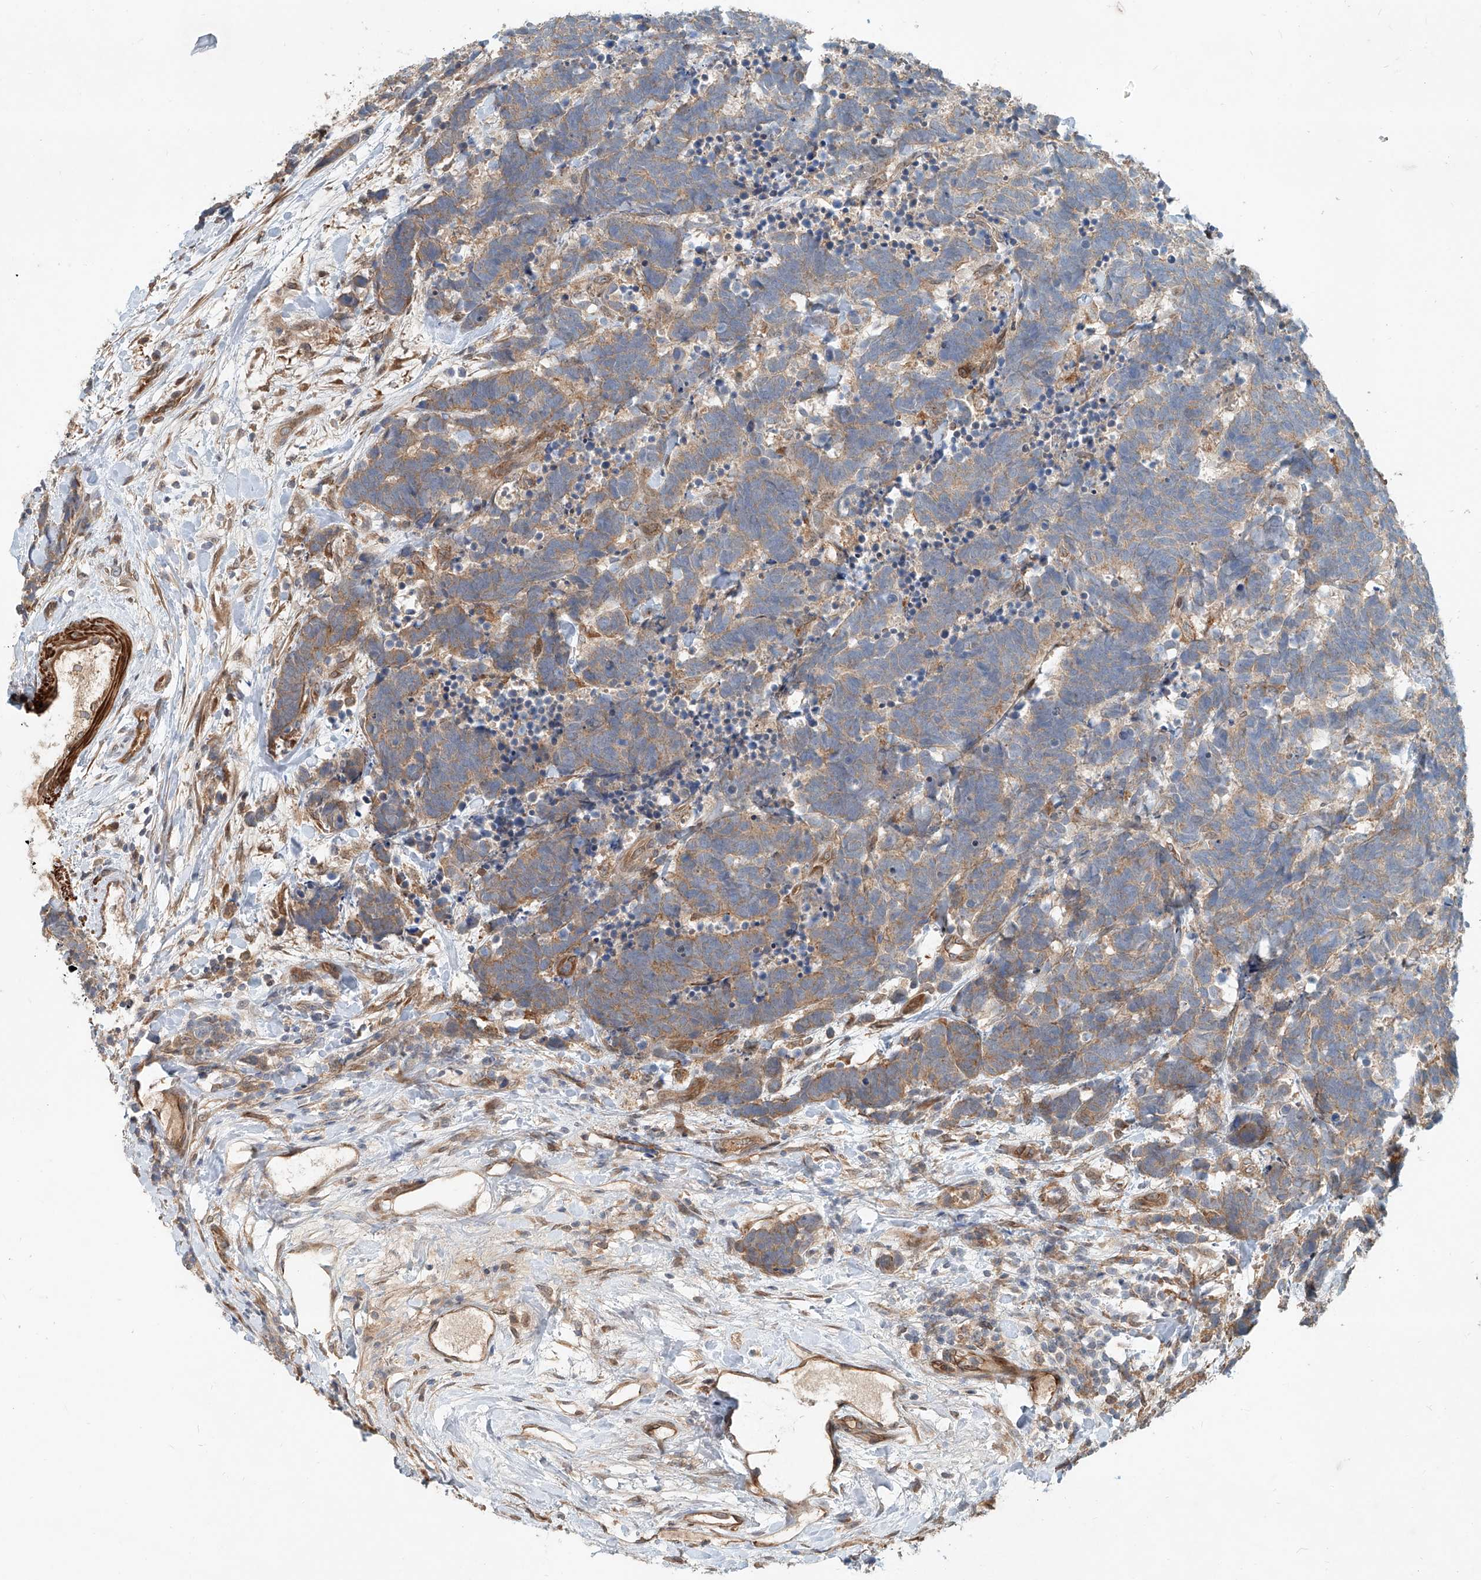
{"staining": {"intensity": "moderate", "quantity": "25%-75%", "location": "cytoplasmic/membranous"}, "tissue": "carcinoid", "cell_type": "Tumor cells", "image_type": "cancer", "snomed": [{"axis": "morphology", "description": "Carcinoma, NOS"}, {"axis": "morphology", "description": "Carcinoid, malignant, NOS"}, {"axis": "topography", "description": "Urinary bladder"}], "caption": "Tumor cells display medium levels of moderate cytoplasmic/membranous staining in approximately 25%-75% of cells in human carcinoid.", "gene": "SASH1", "patient": {"sex": "male", "age": 57}}